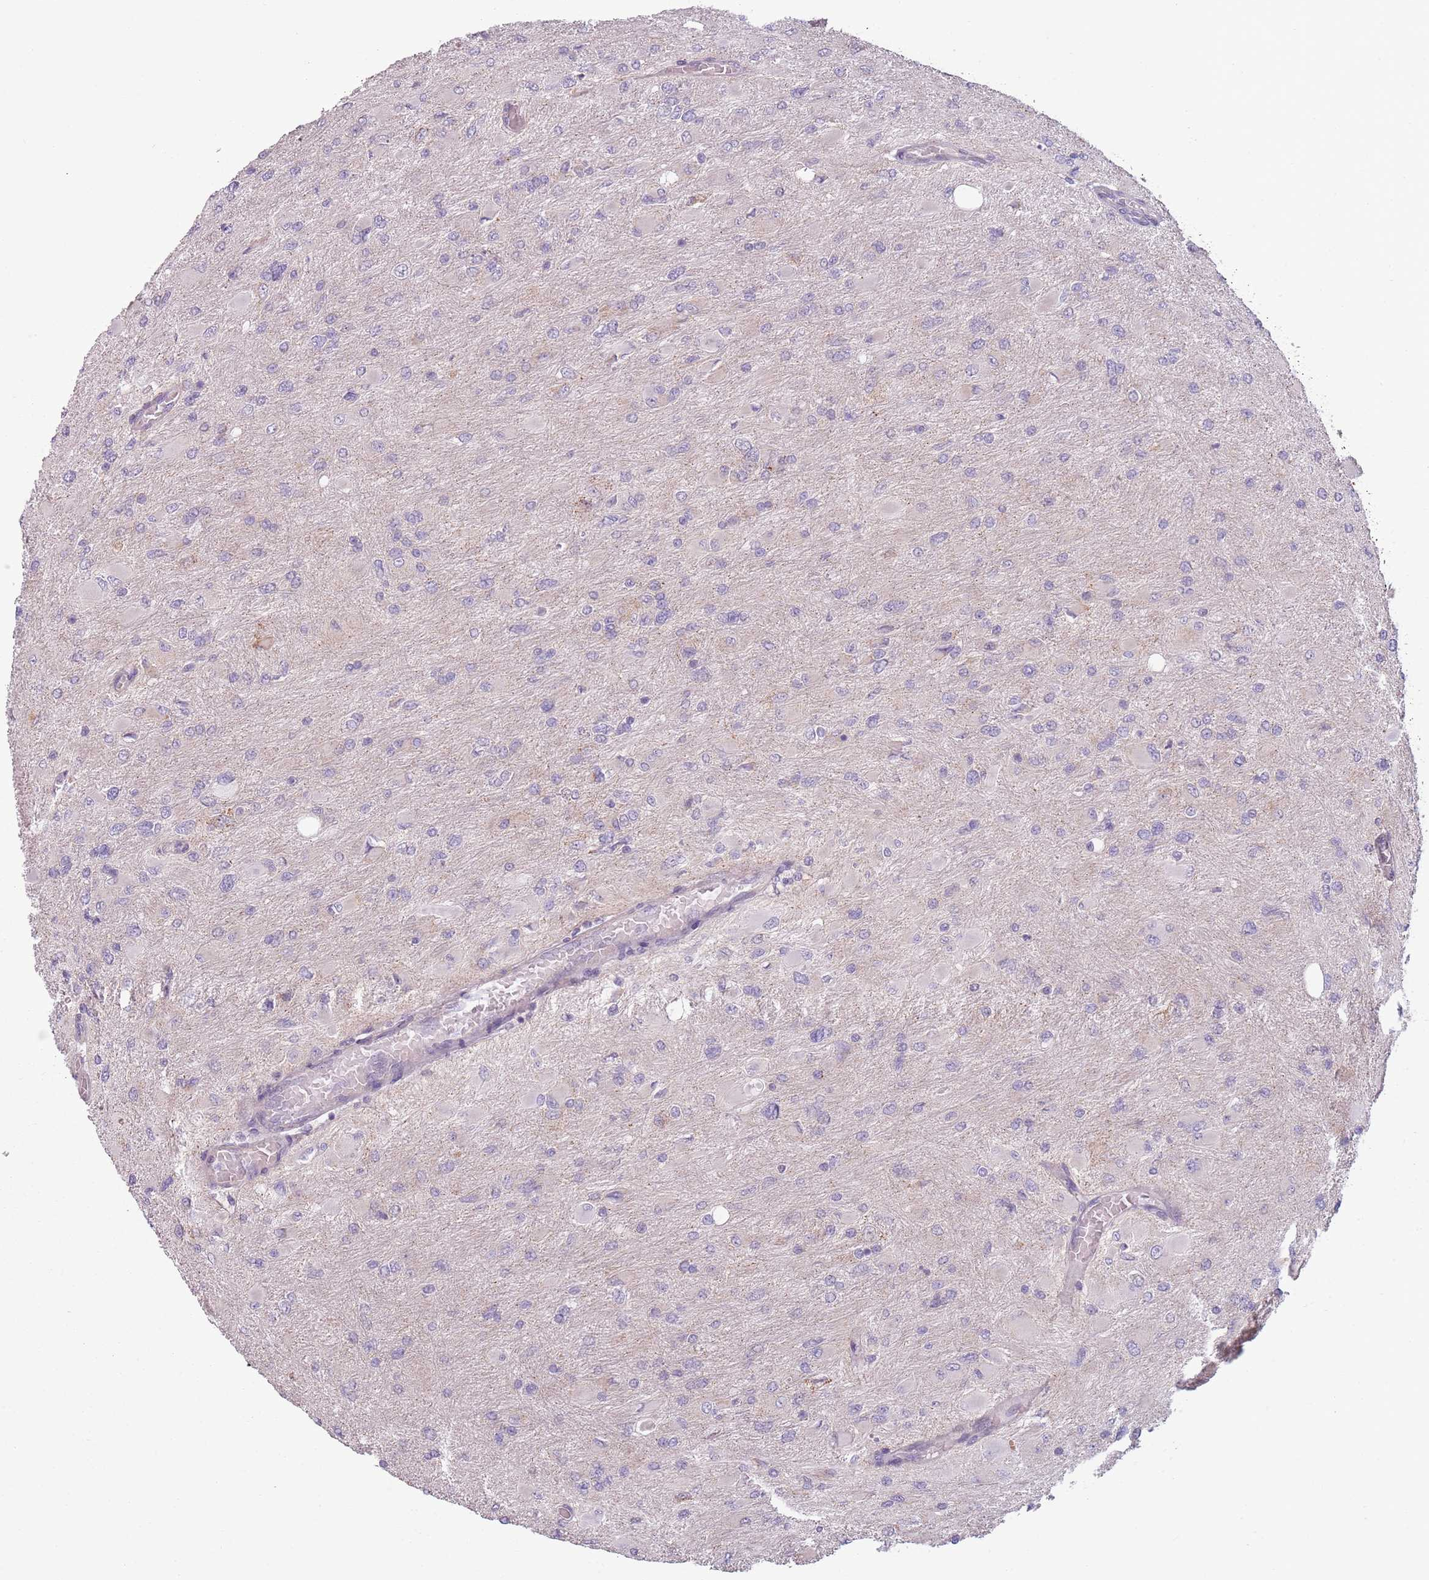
{"staining": {"intensity": "negative", "quantity": "none", "location": "none"}, "tissue": "glioma", "cell_type": "Tumor cells", "image_type": "cancer", "snomed": [{"axis": "morphology", "description": "Glioma, malignant, High grade"}, {"axis": "topography", "description": "Cerebral cortex"}], "caption": "DAB immunohistochemical staining of glioma shows no significant expression in tumor cells. (Brightfield microscopy of DAB IHC at high magnification).", "gene": "TLCD2", "patient": {"sex": "female", "age": 36}}